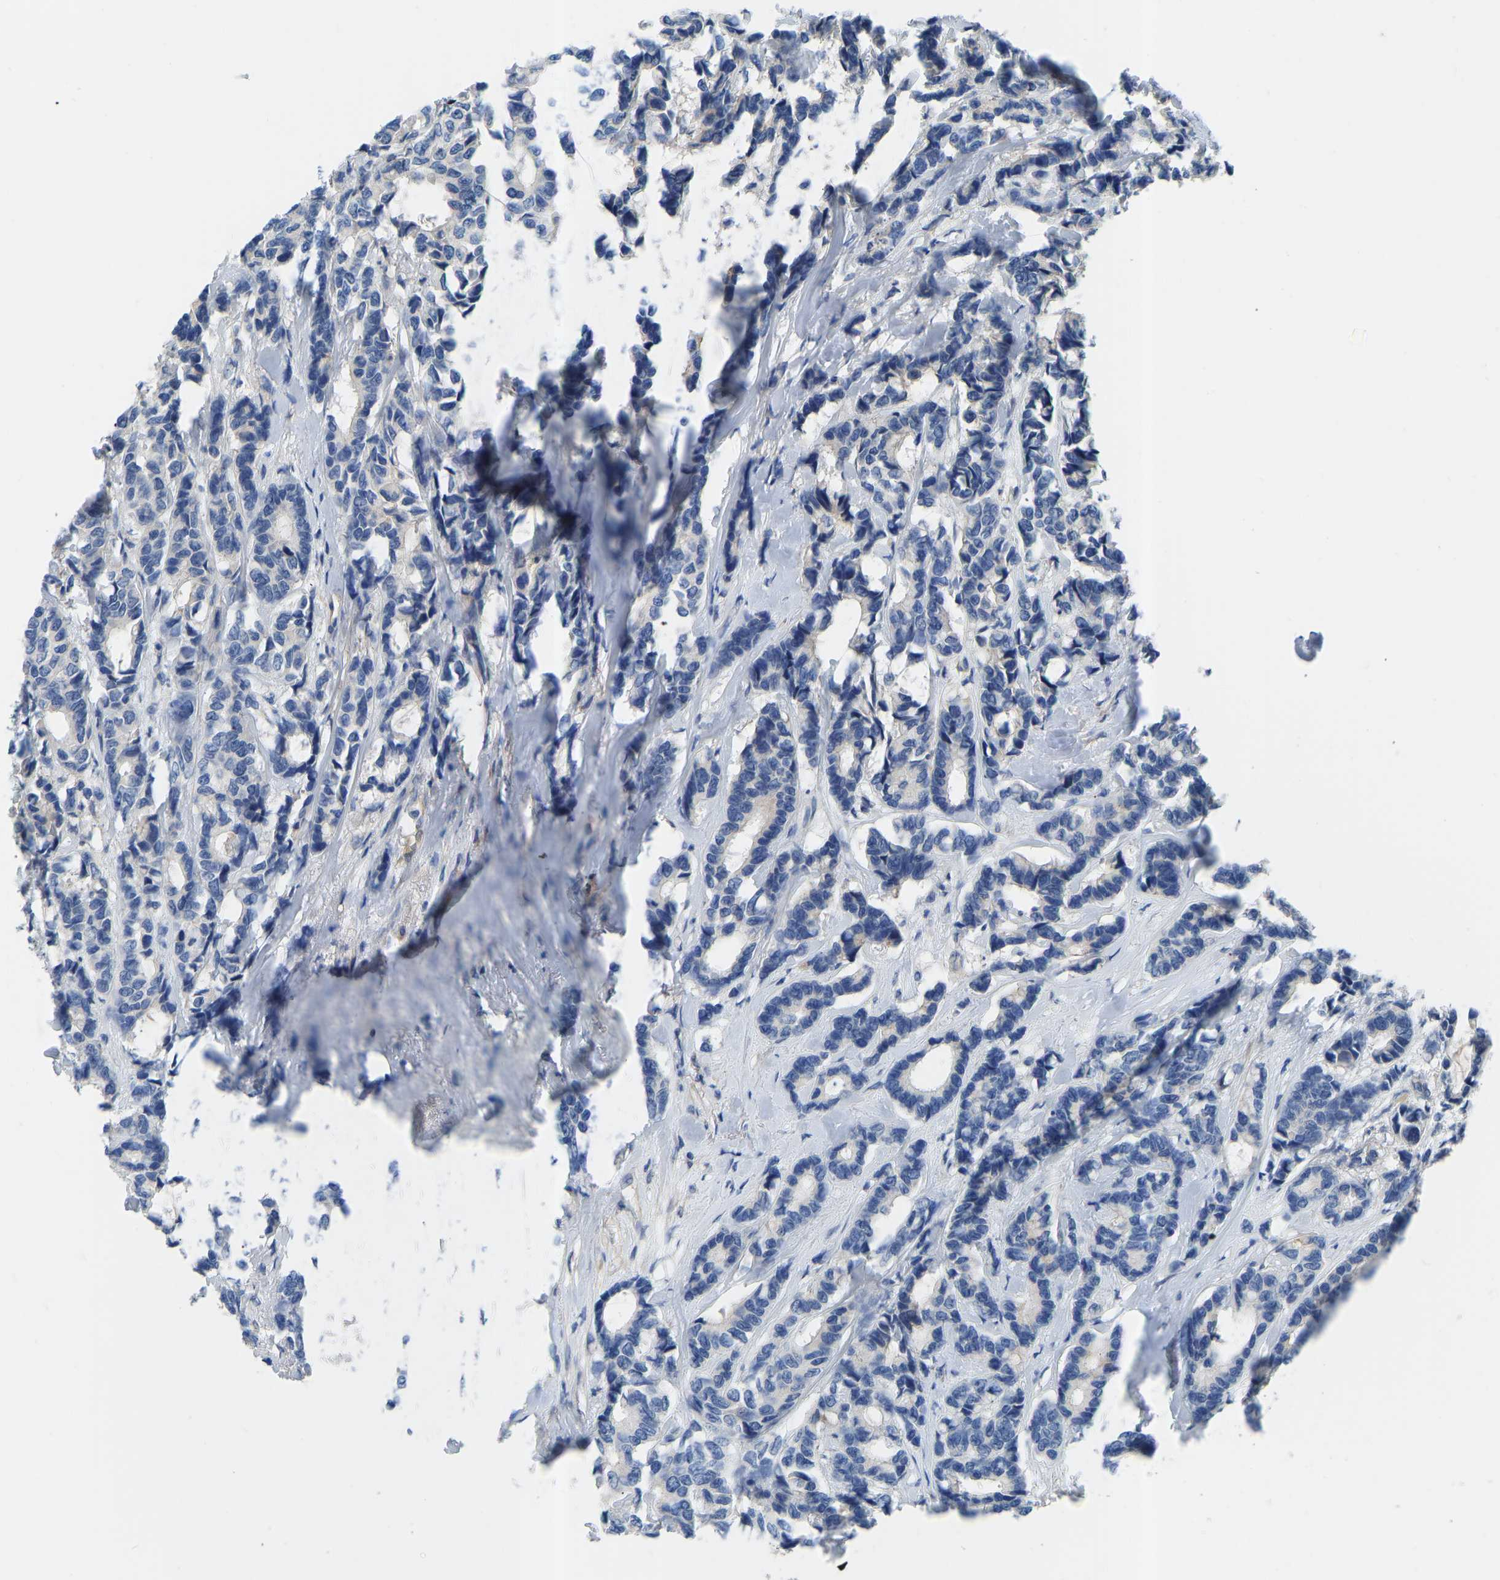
{"staining": {"intensity": "negative", "quantity": "none", "location": "none"}, "tissue": "breast cancer", "cell_type": "Tumor cells", "image_type": "cancer", "snomed": [{"axis": "morphology", "description": "Duct carcinoma"}, {"axis": "topography", "description": "Breast"}], "caption": "Human breast cancer stained for a protein using IHC demonstrates no expression in tumor cells.", "gene": "RBP1", "patient": {"sex": "female", "age": 87}}